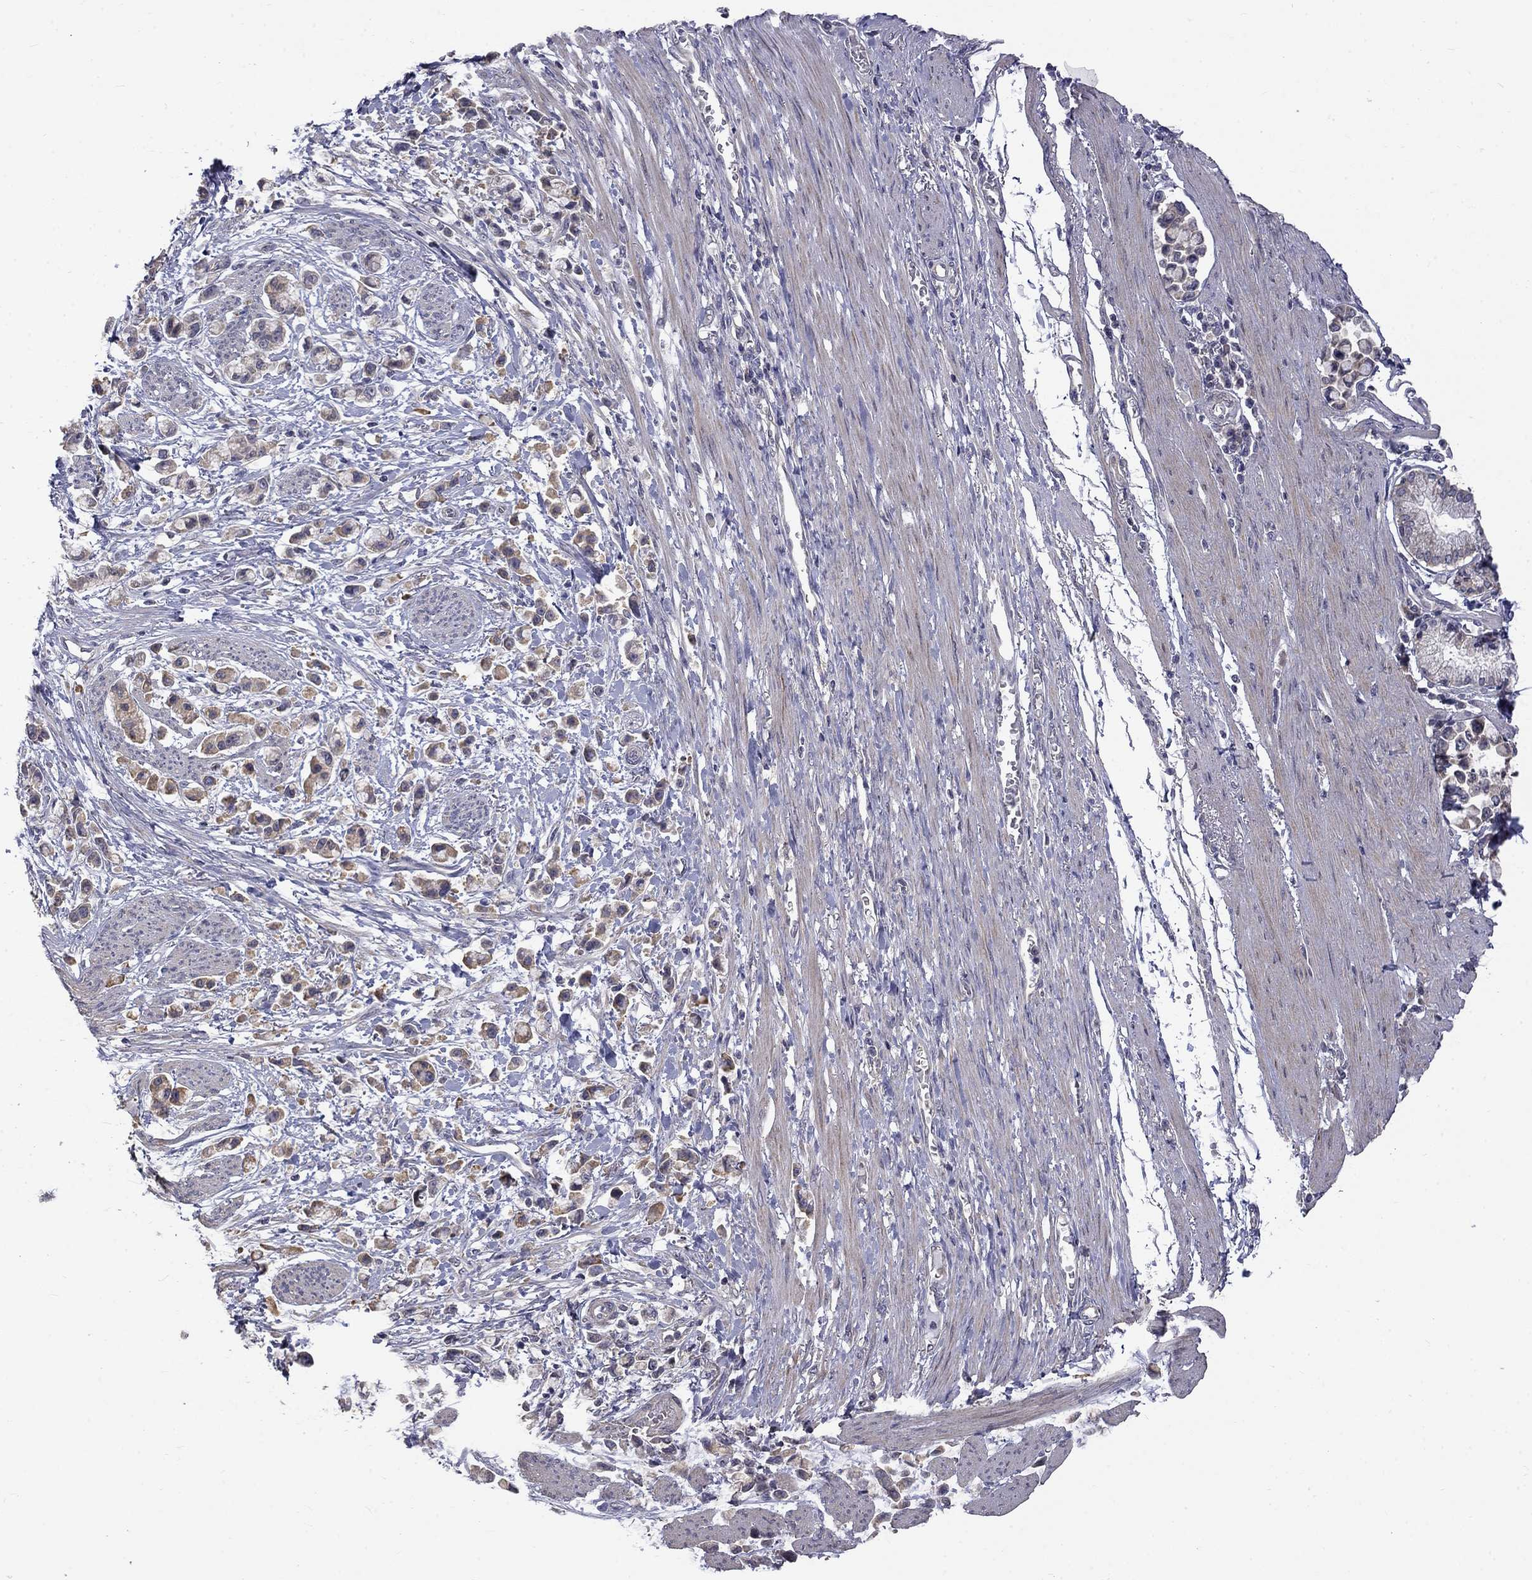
{"staining": {"intensity": "moderate", "quantity": ">75%", "location": "cytoplasmic/membranous"}, "tissue": "stomach cancer", "cell_type": "Tumor cells", "image_type": "cancer", "snomed": [{"axis": "morphology", "description": "Adenocarcinoma, NOS"}, {"axis": "topography", "description": "Stomach"}], "caption": "A micrograph showing moderate cytoplasmic/membranous expression in about >75% of tumor cells in stomach cancer, as visualized by brown immunohistochemical staining.", "gene": "SLC39A14", "patient": {"sex": "female", "age": 81}}